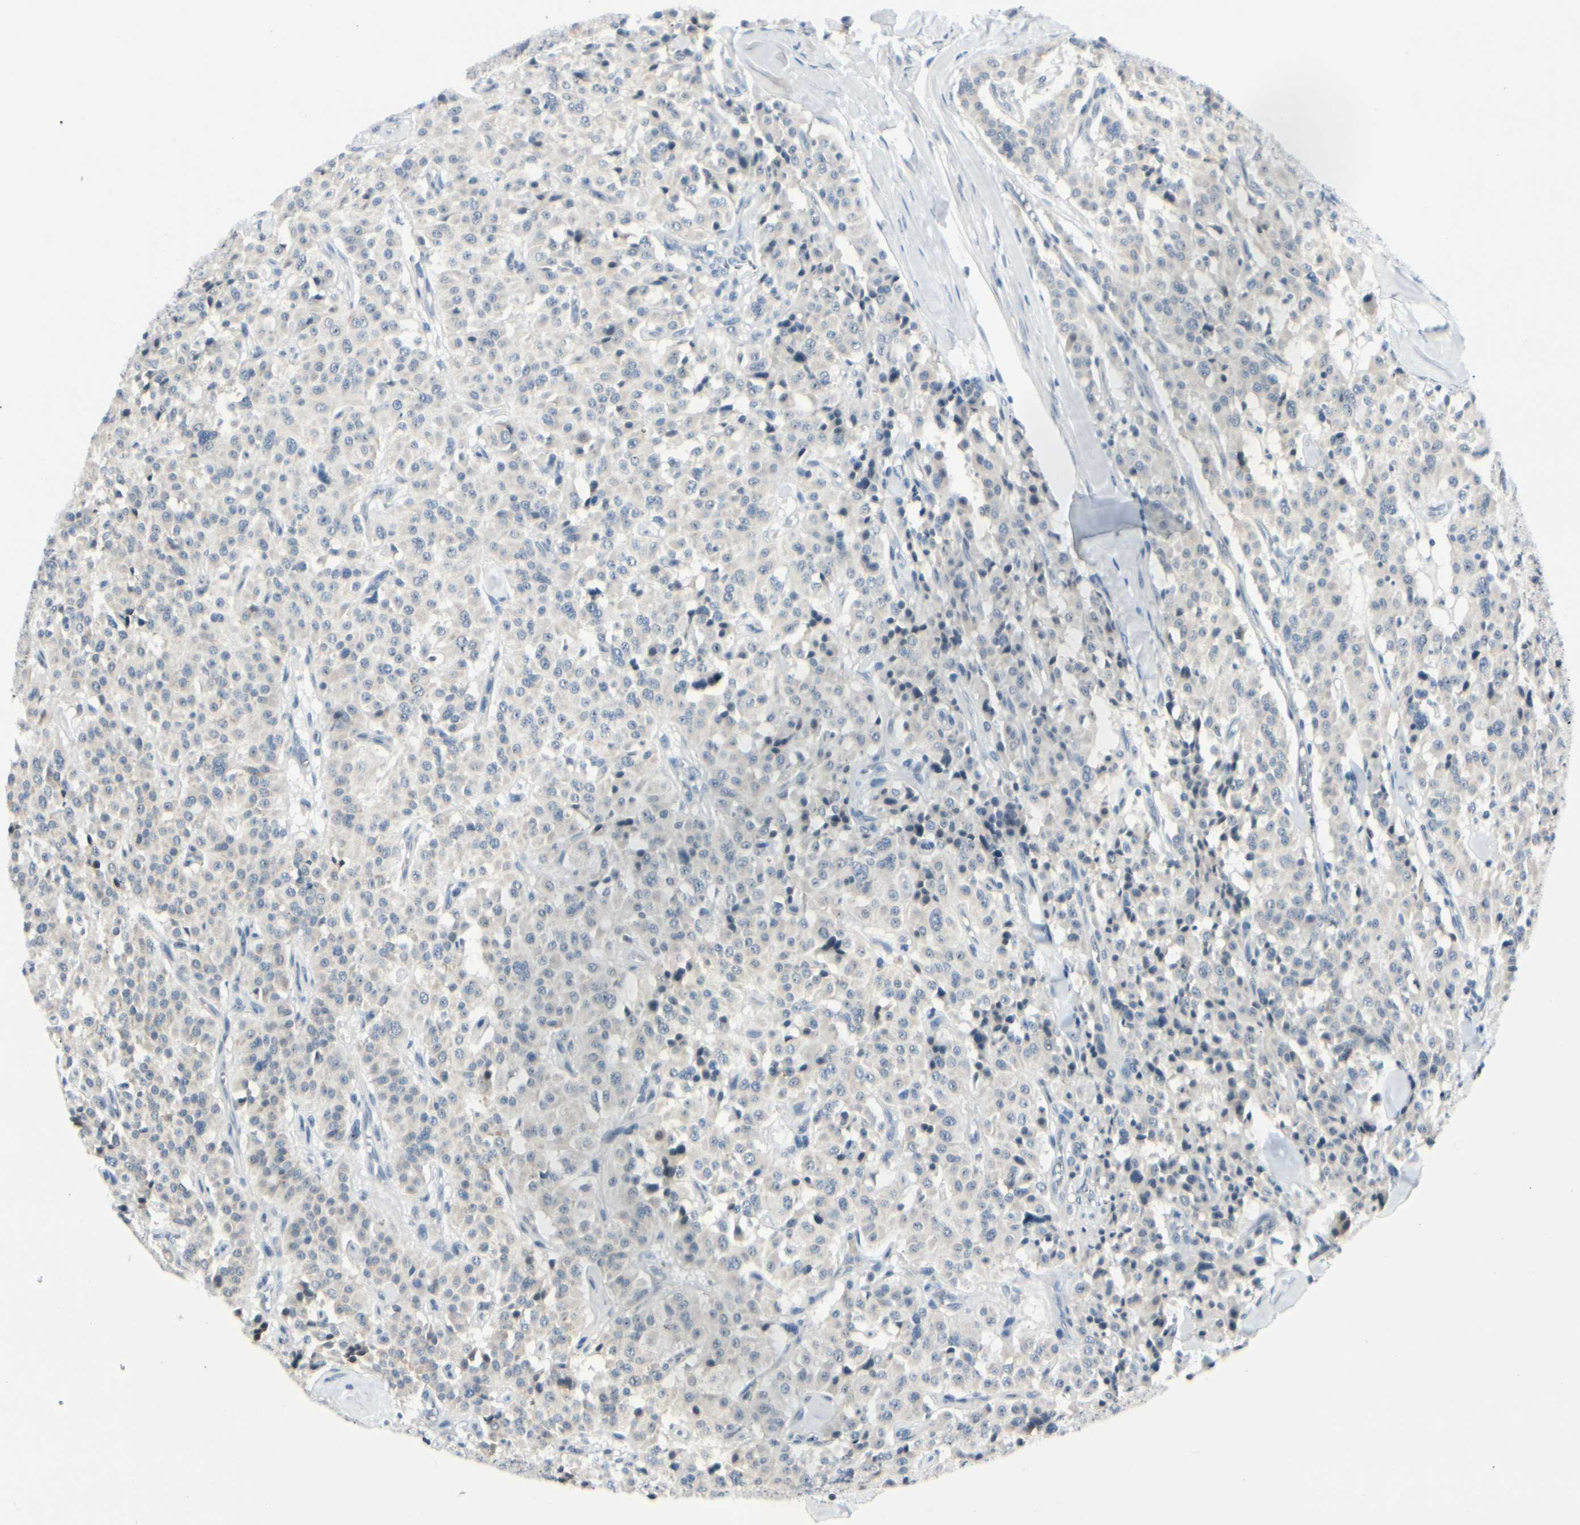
{"staining": {"intensity": "negative", "quantity": "none", "location": "none"}, "tissue": "carcinoid", "cell_type": "Tumor cells", "image_type": "cancer", "snomed": [{"axis": "morphology", "description": "Carcinoid, malignant, NOS"}, {"axis": "topography", "description": "Lung"}], "caption": "Tumor cells show no significant staining in malignant carcinoid.", "gene": "ZSCAN1", "patient": {"sex": "male", "age": 30}}